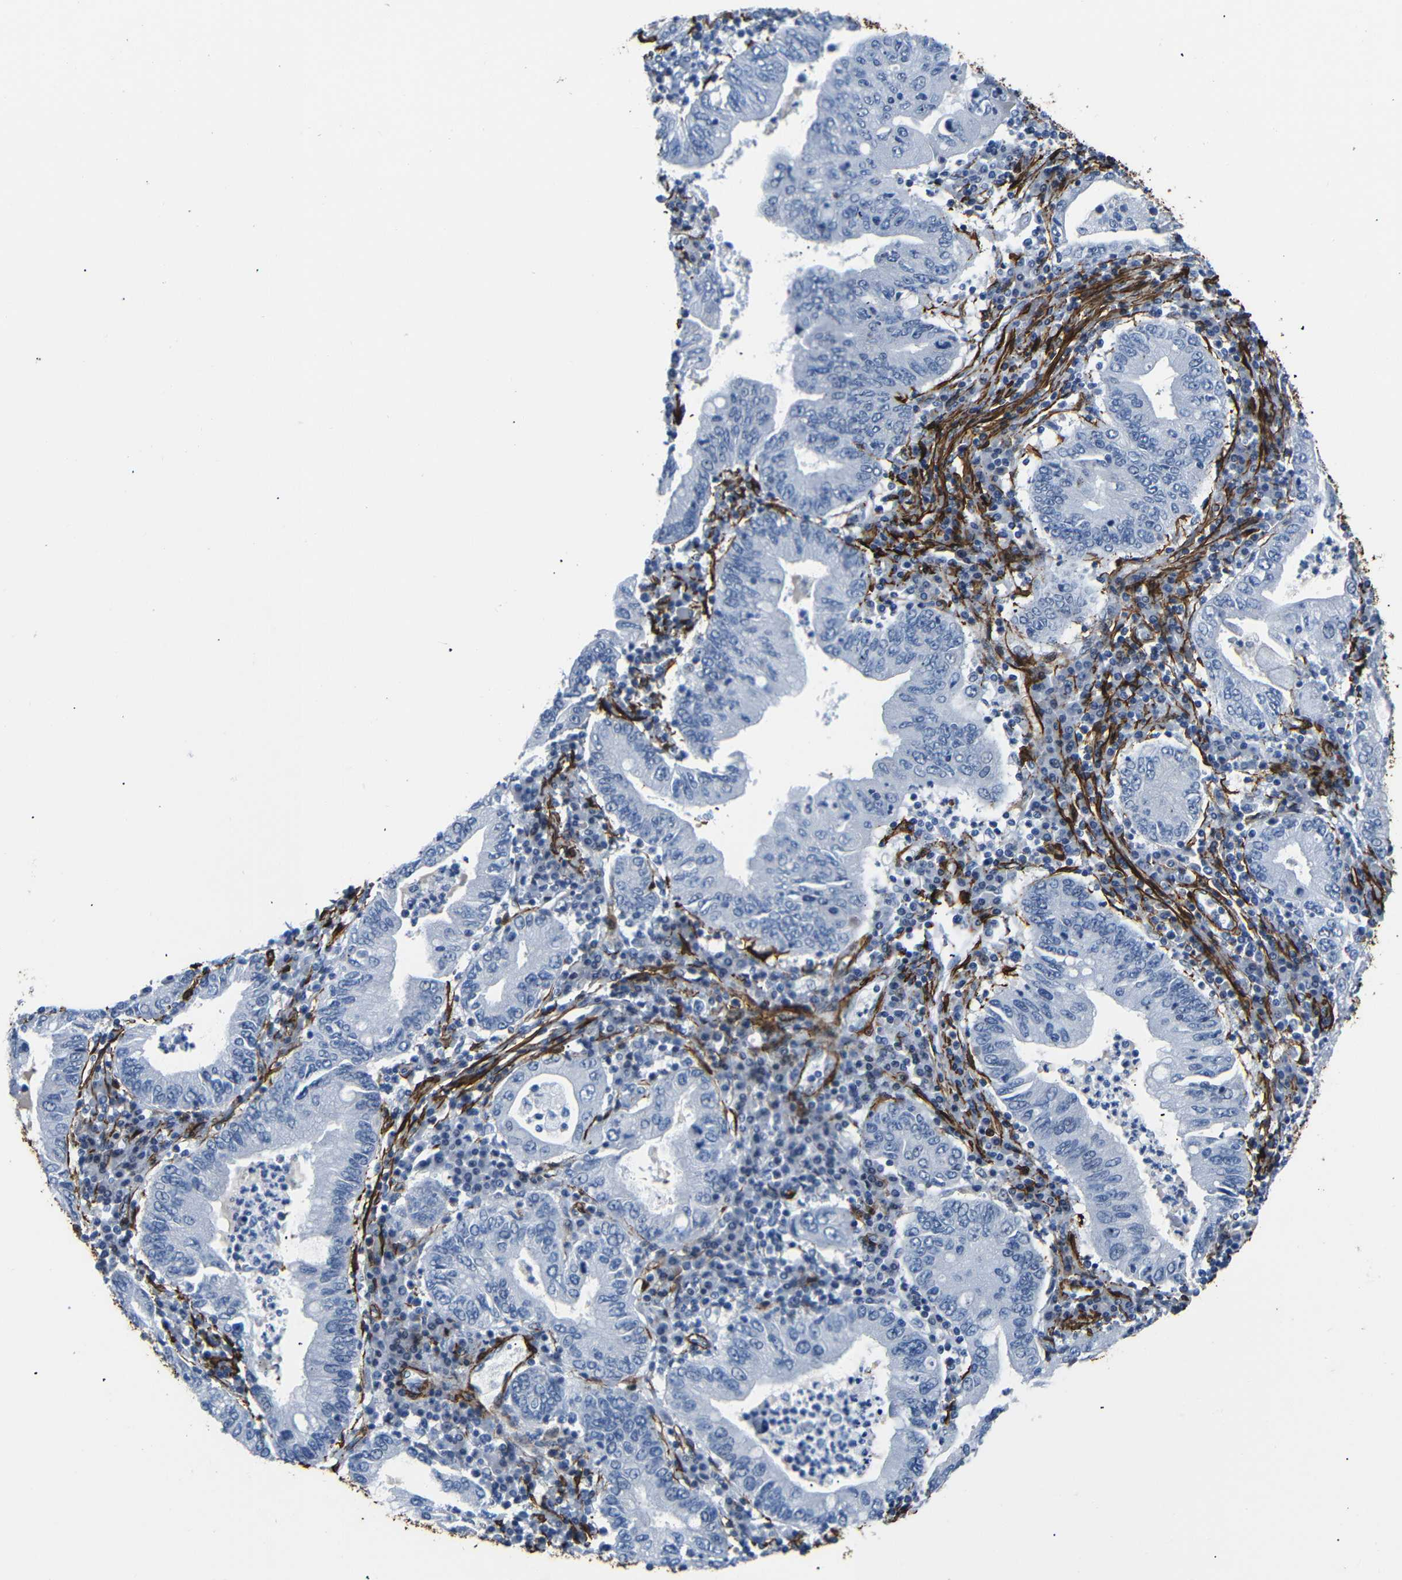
{"staining": {"intensity": "negative", "quantity": "none", "location": "none"}, "tissue": "stomach cancer", "cell_type": "Tumor cells", "image_type": "cancer", "snomed": [{"axis": "morphology", "description": "Normal tissue, NOS"}, {"axis": "morphology", "description": "Adenocarcinoma, NOS"}, {"axis": "topography", "description": "Esophagus"}, {"axis": "topography", "description": "Stomach, upper"}, {"axis": "topography", "description": "Peripheral nerve tissue"}], "caption": "Immunohistochemistry photomicrograph of human stomach adenocarcinoma stained for a protein (brown), which reveals no positivity in tumor cells.", "gene": "ACTA2", "patient": {"sex": "male", "age": 62}}